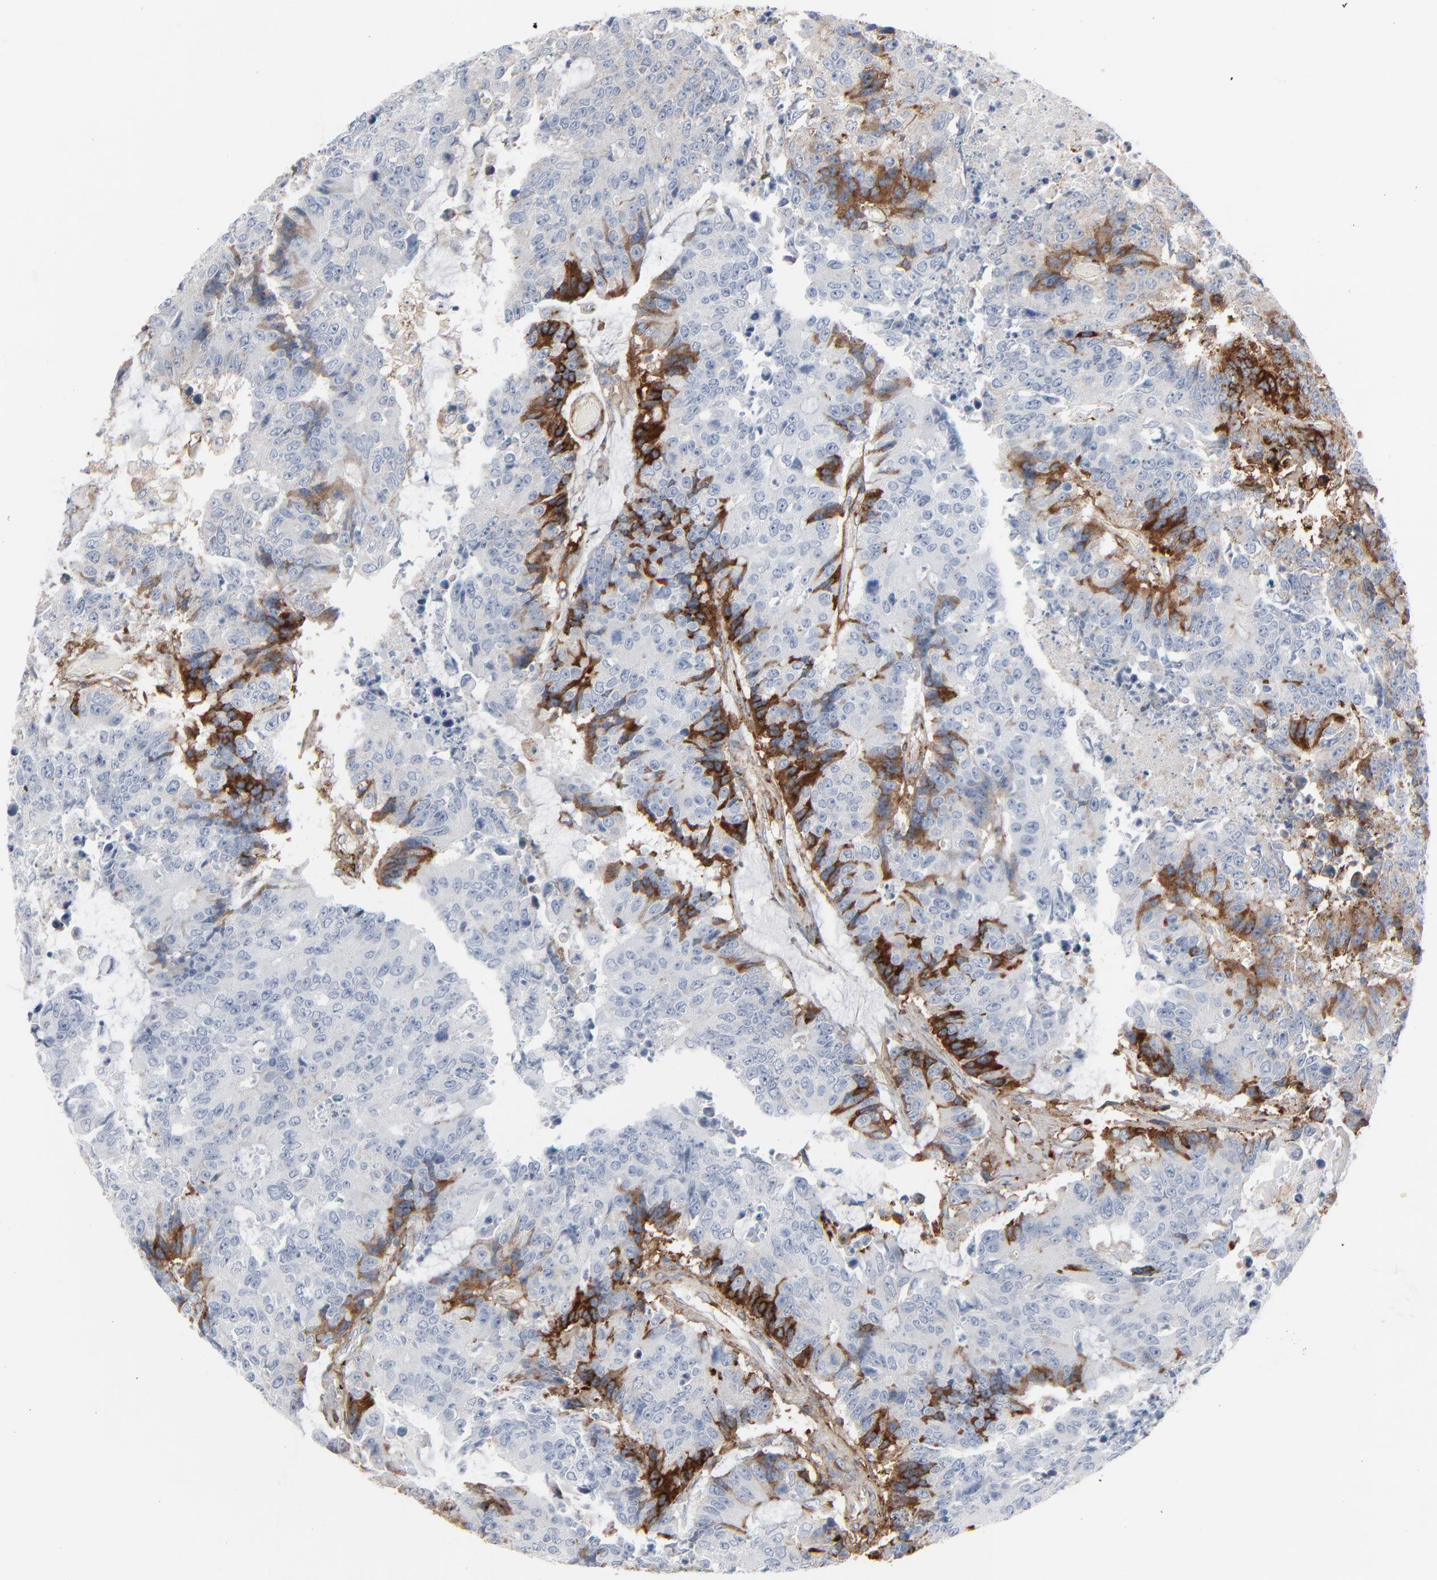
{"staining": {"intensity": "strong", "quantity": "<25%", "location": "cytoplasmic/membranous"}, "tissue": "colorectal cancer", "cell_type": "Tumor cells", "image_type": "cancer", "snomed": [{"axis": "morphology", "description": "Adenocarcinoma, NOS"}, {"axis": "topography", "description": "Colon"}], "caption": "Approximately <25% of tumor cells in human colorectal cancer show strong cytoplasmic/membranous protein positivity as visualized by brown immunohistochemical staining.", "gene": "BGN", "patient": {"sex": "female", "age": 86}}